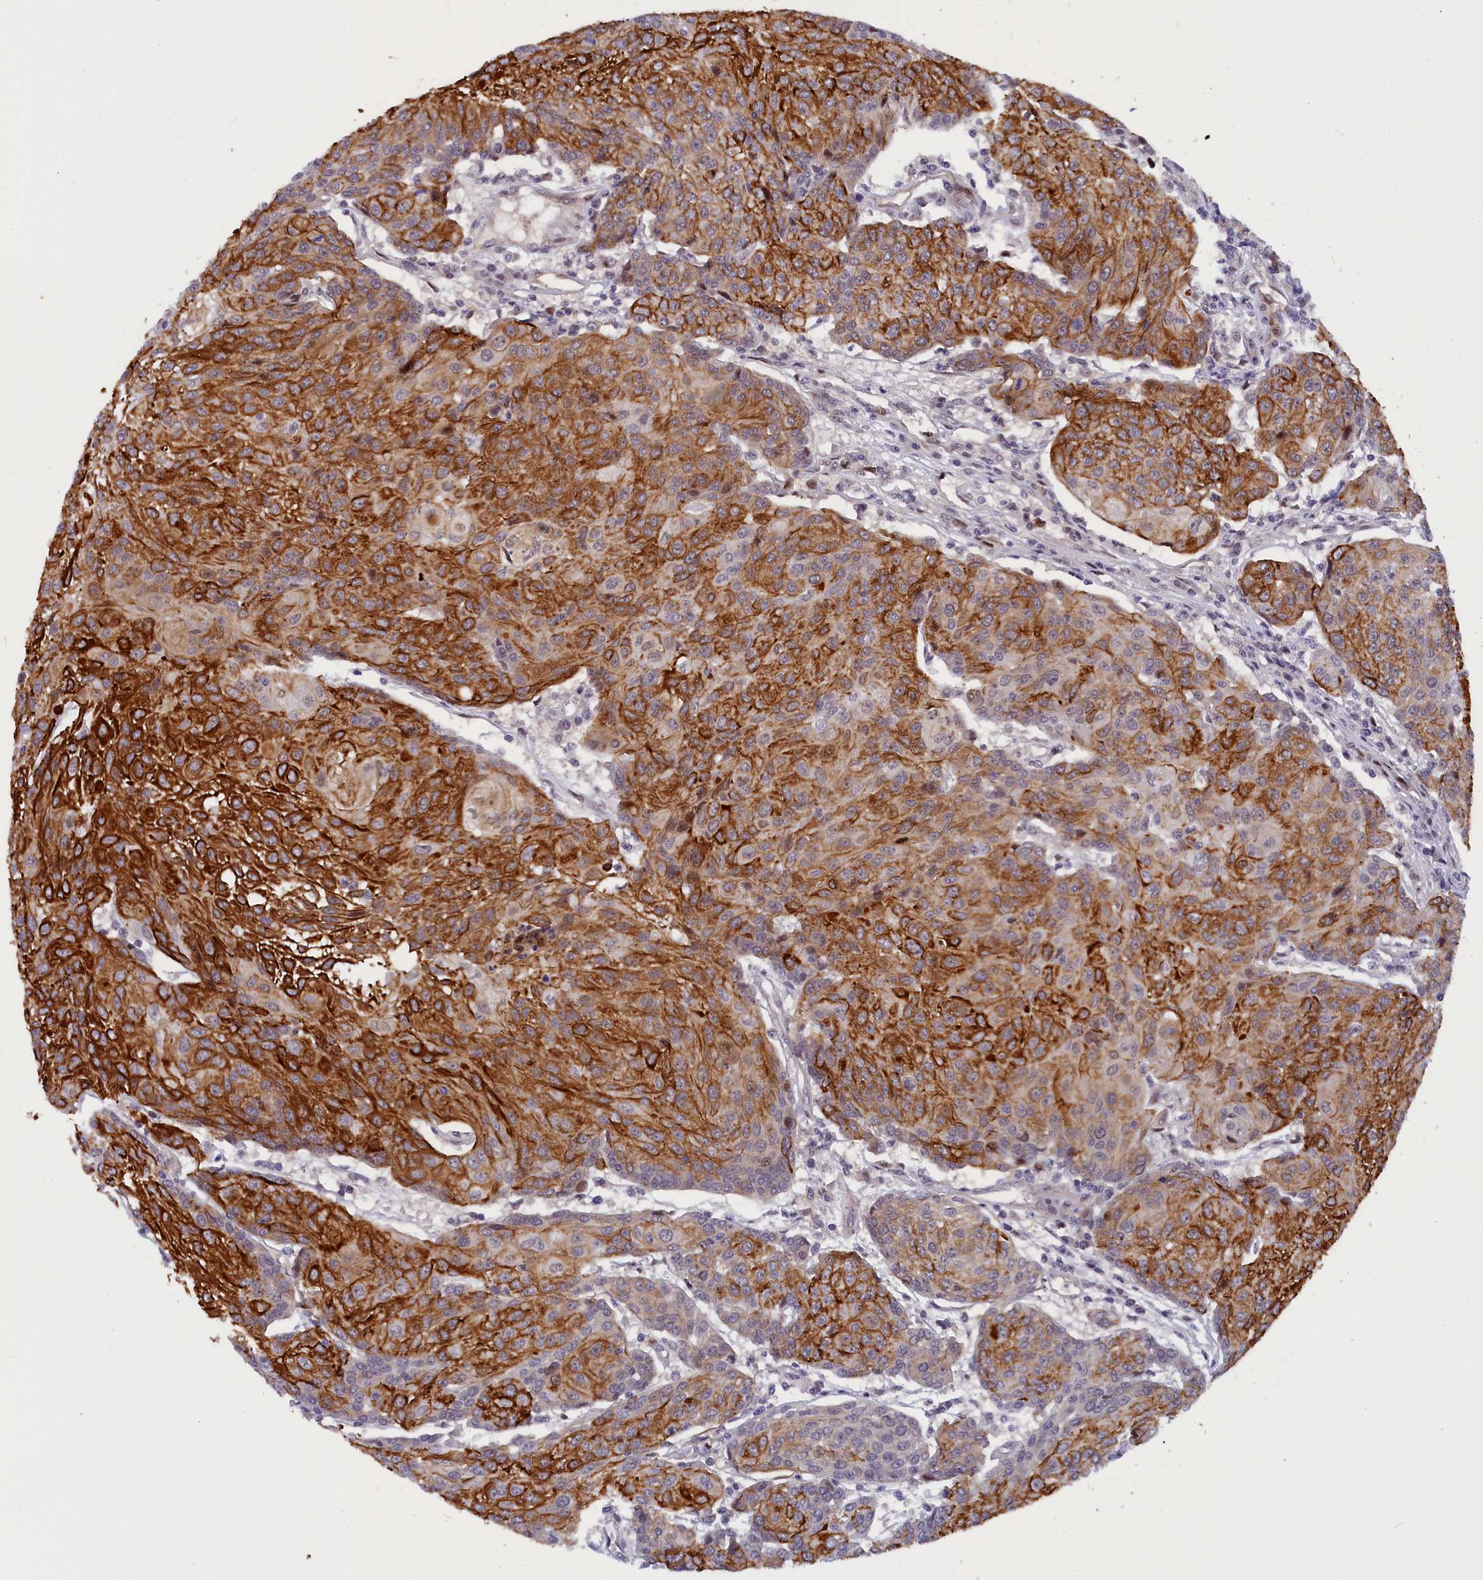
{"staining": {"intensity": "strong", "quantity": ">75%", "location": "cytoplasmic/membranous"}, "tissue": "urothelial cancer", "cell_type": "Tumor cells", "image_type": "cancer", "snomed": [{"axis": "morphology", "description": "Urothelial carcinoma, High grade"}, {"axis": "topography", "description": "Urinary bladder"}], "caption": "High-grade urothelial carcinoma stained with a protein marker exhibits strong staining in tumor cells.", "gene": "ANKRD34B", "patient": {"sex": "female", "age": 85}}